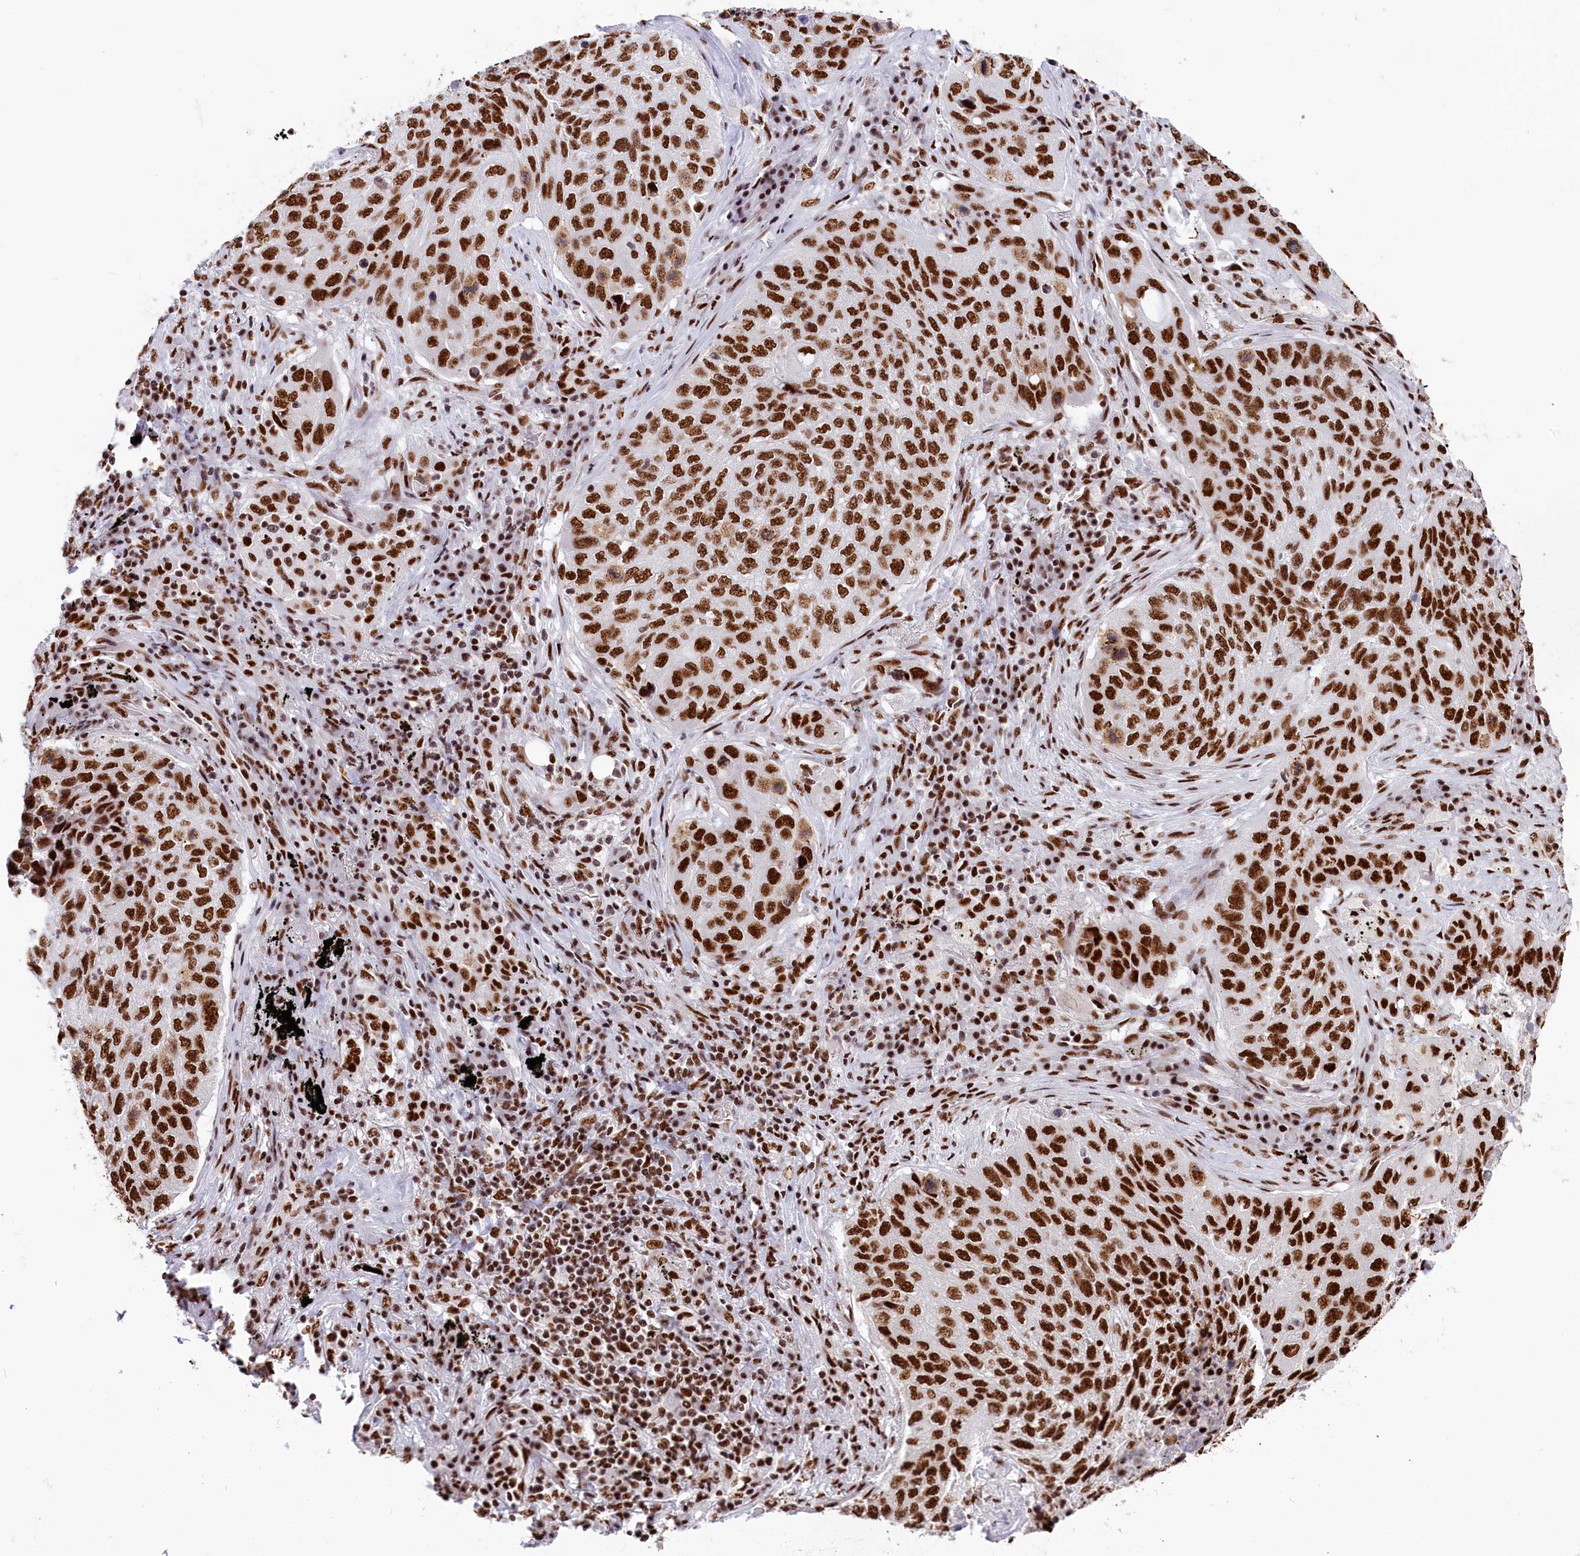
{"staining": {"intensity": "strong", "quantity": ">75%", "location": "nuclear"}, "tissue": "lung cancer", "cell_type": "Tumor cells", "image_type": "cancer", "snomed": [{"axis": "morphology", "description": "Squamous cell carcinoma, NOS"}, {"axis": "topography", "description": "Lung"}], "caption": "A histopathology image of lung squamous cell carcinoma stained for a protein exhibits strong nuclear brown staining in tumor cells. Nuclei are stained in blue.", "gene": "SNRNP70", "patient": {"sex": "female", "age": 63}}